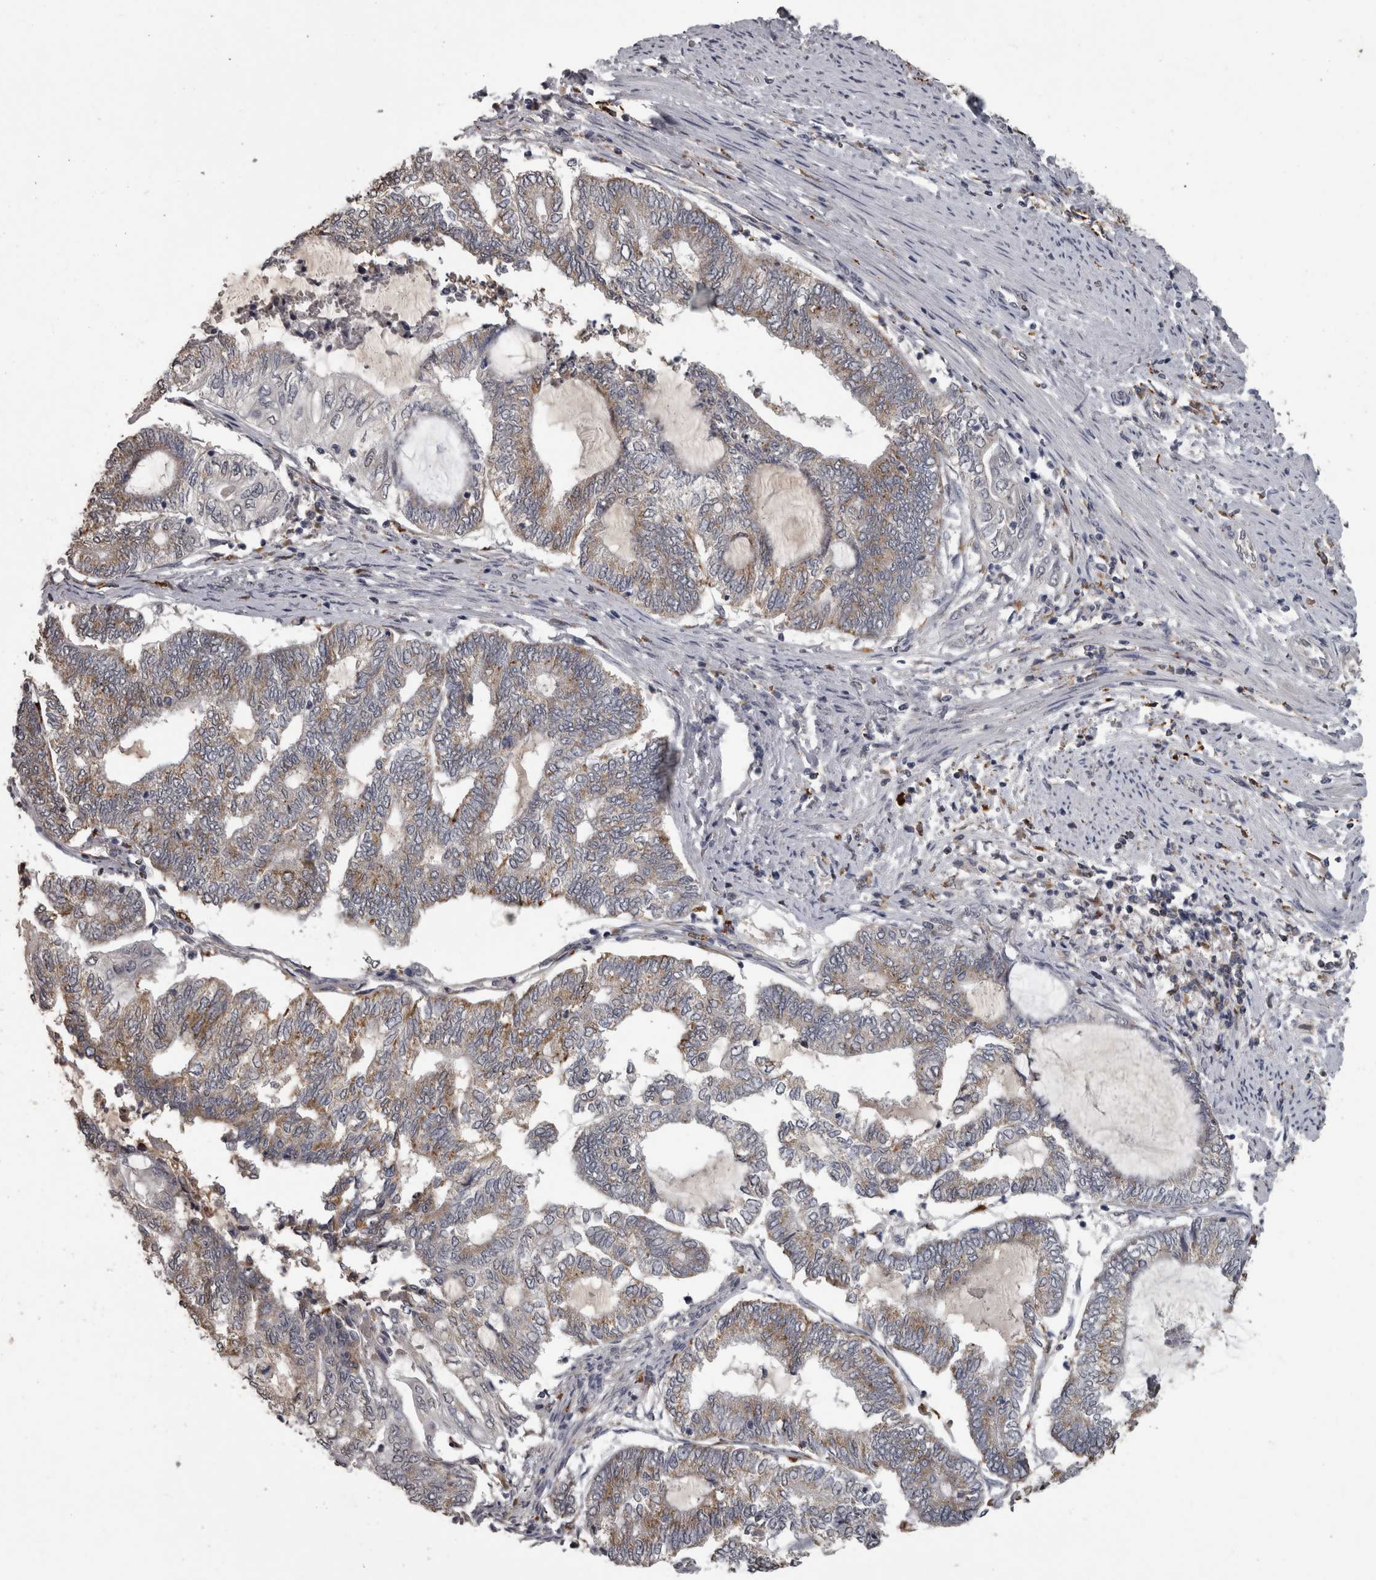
{"staining": {"intensity": "weak", "quantity": "<25%", "location": "cytoplasmic/membranous"}, "tissue": "endometrial cancer", "cell_type": "Tumor cells", "image_type": "cancer", "snomed": [{"axis": "morphology", "description": "Adenocarcinoma, NOS"}, {"axis": "topography", "description": "Uterus"}, {"axis": "topography", "description": "Endometrium"}], "caption": "Tumor cells are negative for protein expression in human adenocarcinoma (endometrial). (Brightfield microscopy of DAB (3,3'-diaminobenzidine) immunohistochemistry (IHC) at high magnification).", "gene": "NAAA", "patient": {"sex": "female", "age": 70}}